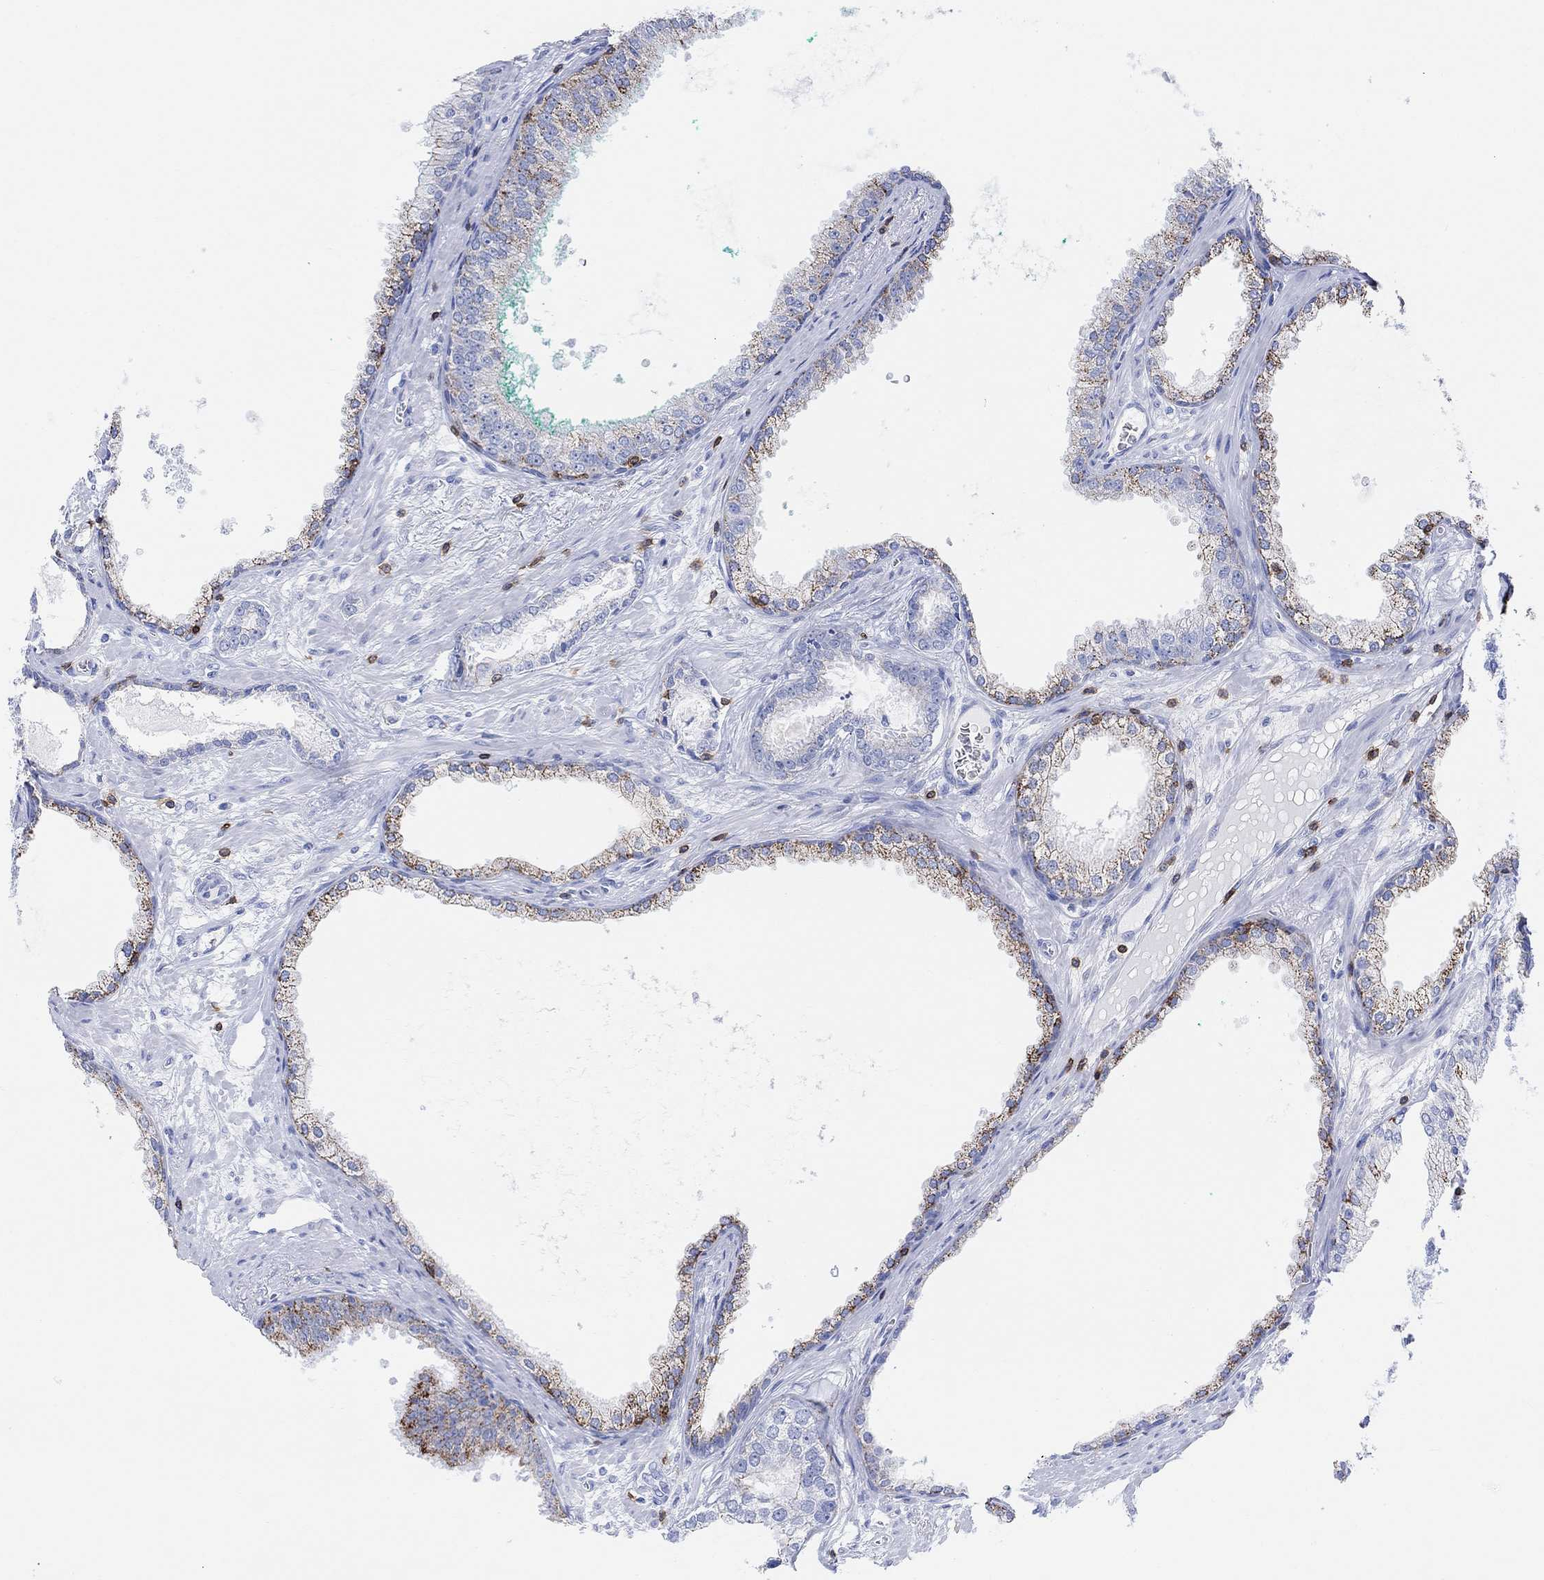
{"staining": {"intensity": "moderate", "quantity": "<25%", "location": "cytoplasmic/membranous"}, "tissue": "prostate cancer", "cell_type": "Tumor cells", "image_type": "cancer", "snomed": [{"axis": "morphology", "description": "Adenocarcinoma, NOS"}, {"axis": "topography", "description": "Prostate"}], "caption": "Moderate cytoplasmic/membranous protein positivity is present in approximately <25% of tumor cells in prostate cancer.", "gene": "GPR65", "patient": {"sex": "male", "age": 67}}